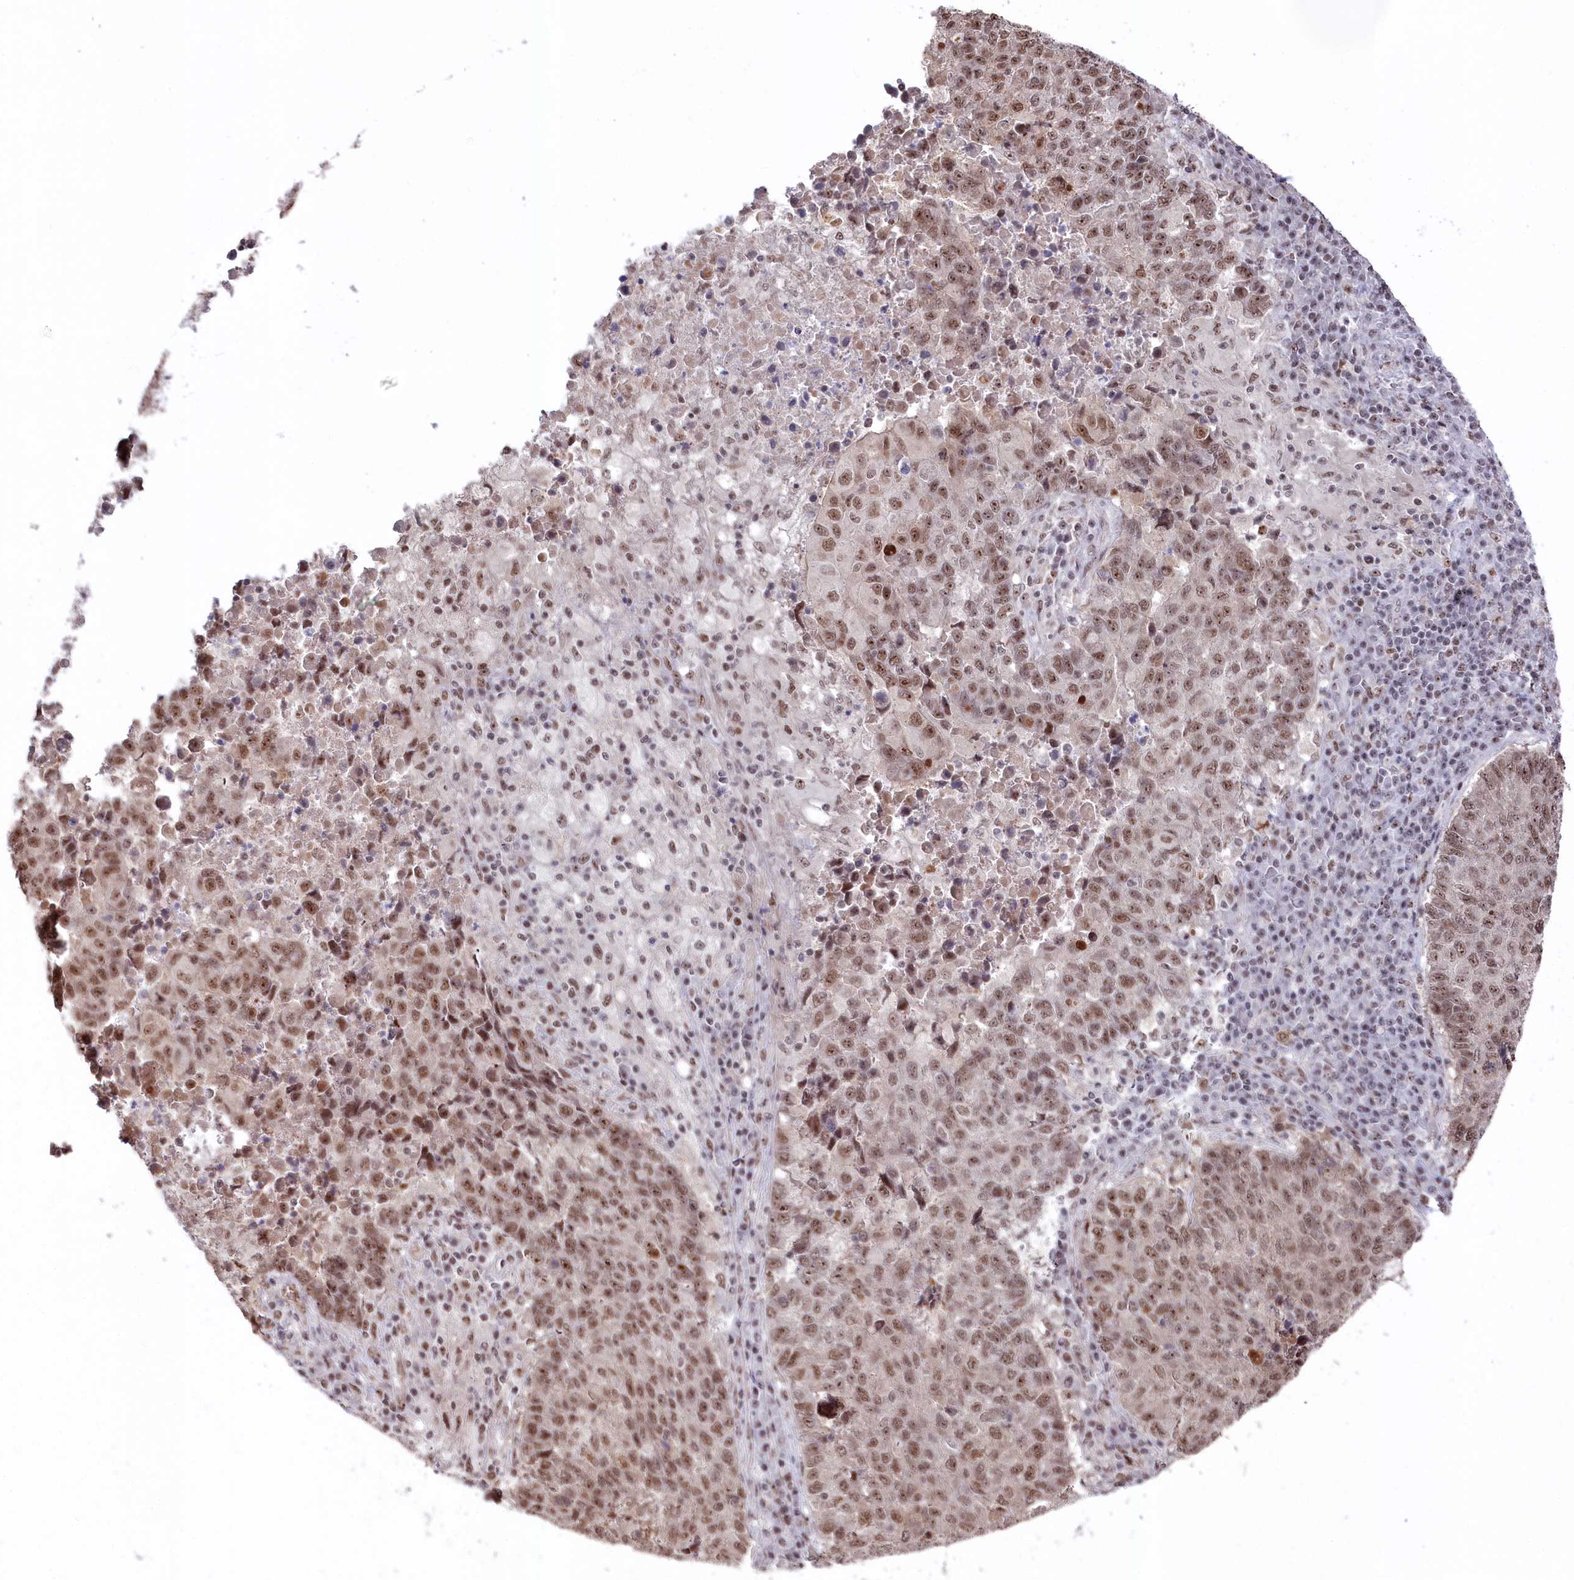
{"staining": {"intensity": "moderate", "quantity": ">75%", "location": "nuclear"}, "tissue": "lung cancer", "cell_type": "Tumor cells", "image_type": "cancer", "snomed": [{"axis": "morphology", "description": "Squamous cell carcinoma, NOS"}, {"axis": "topography", "description": "Lung"}], "caption": "The immunohistochemical stain shows moderate nuclear positivity in tumor cells of squamous cell carcinoma (lung) tissue.", "gene": "POLR2H", "patient": {"sex": "male", "age": 73}}